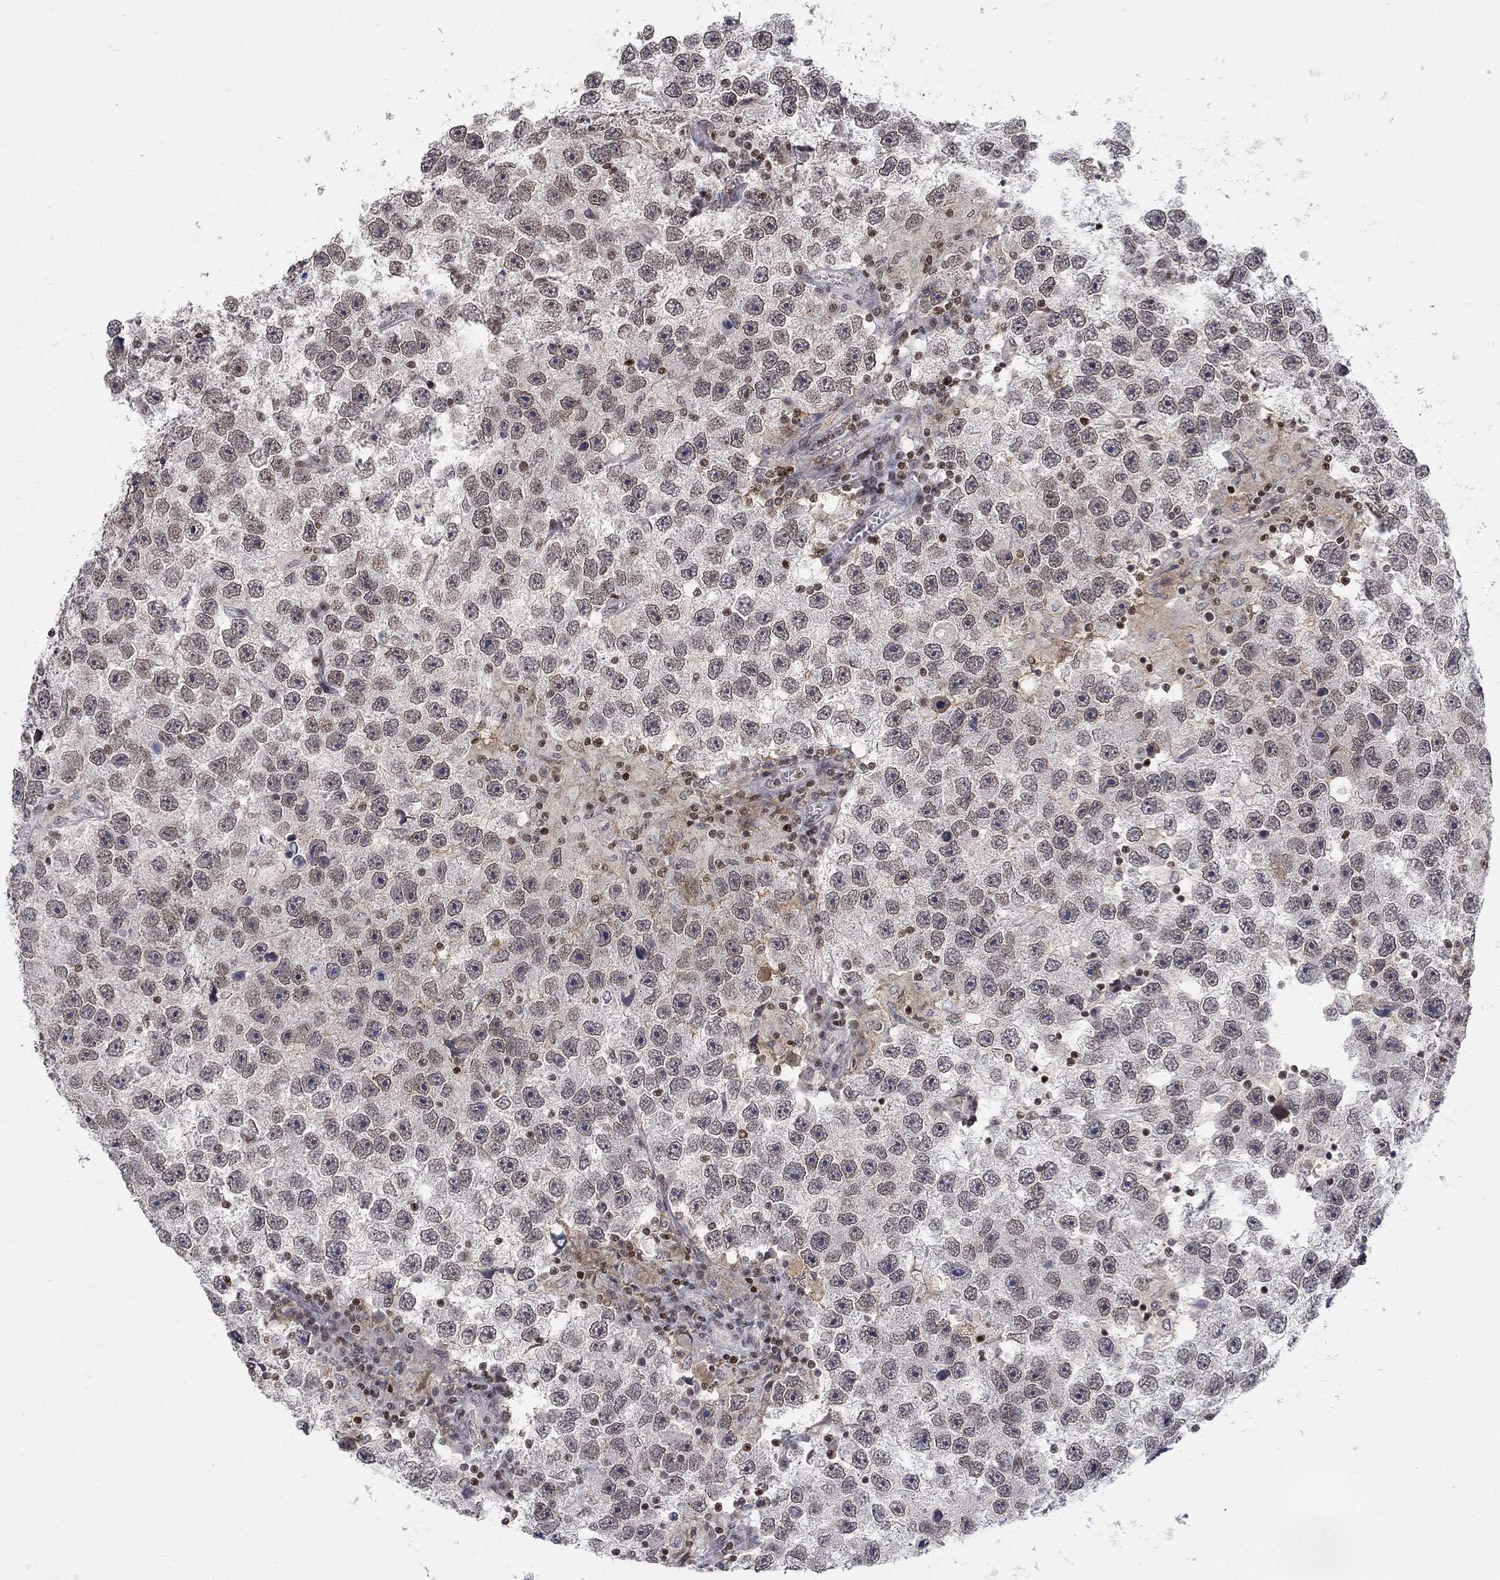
{"staining": {"intensity": "negative", "quantity": "none", "location": "none"}, "tissue": "testis cancer", "cell_type": "Tumor cells", "image_type": "cancer", "snomed": [{"axis": "morphology", "description": "Seminoma, NOS"}, {"axis": "topography", "description": "Testis"}], "caption": "Histopathology image shows no significant protein staining in tumor cells of testis cancer (seminoma). (Brightfield microscopy of DAB immunohistochemistry (IHC) at high magnification).", "gene": "KLF12", "patient": {"sex": "male", "age": 26}}